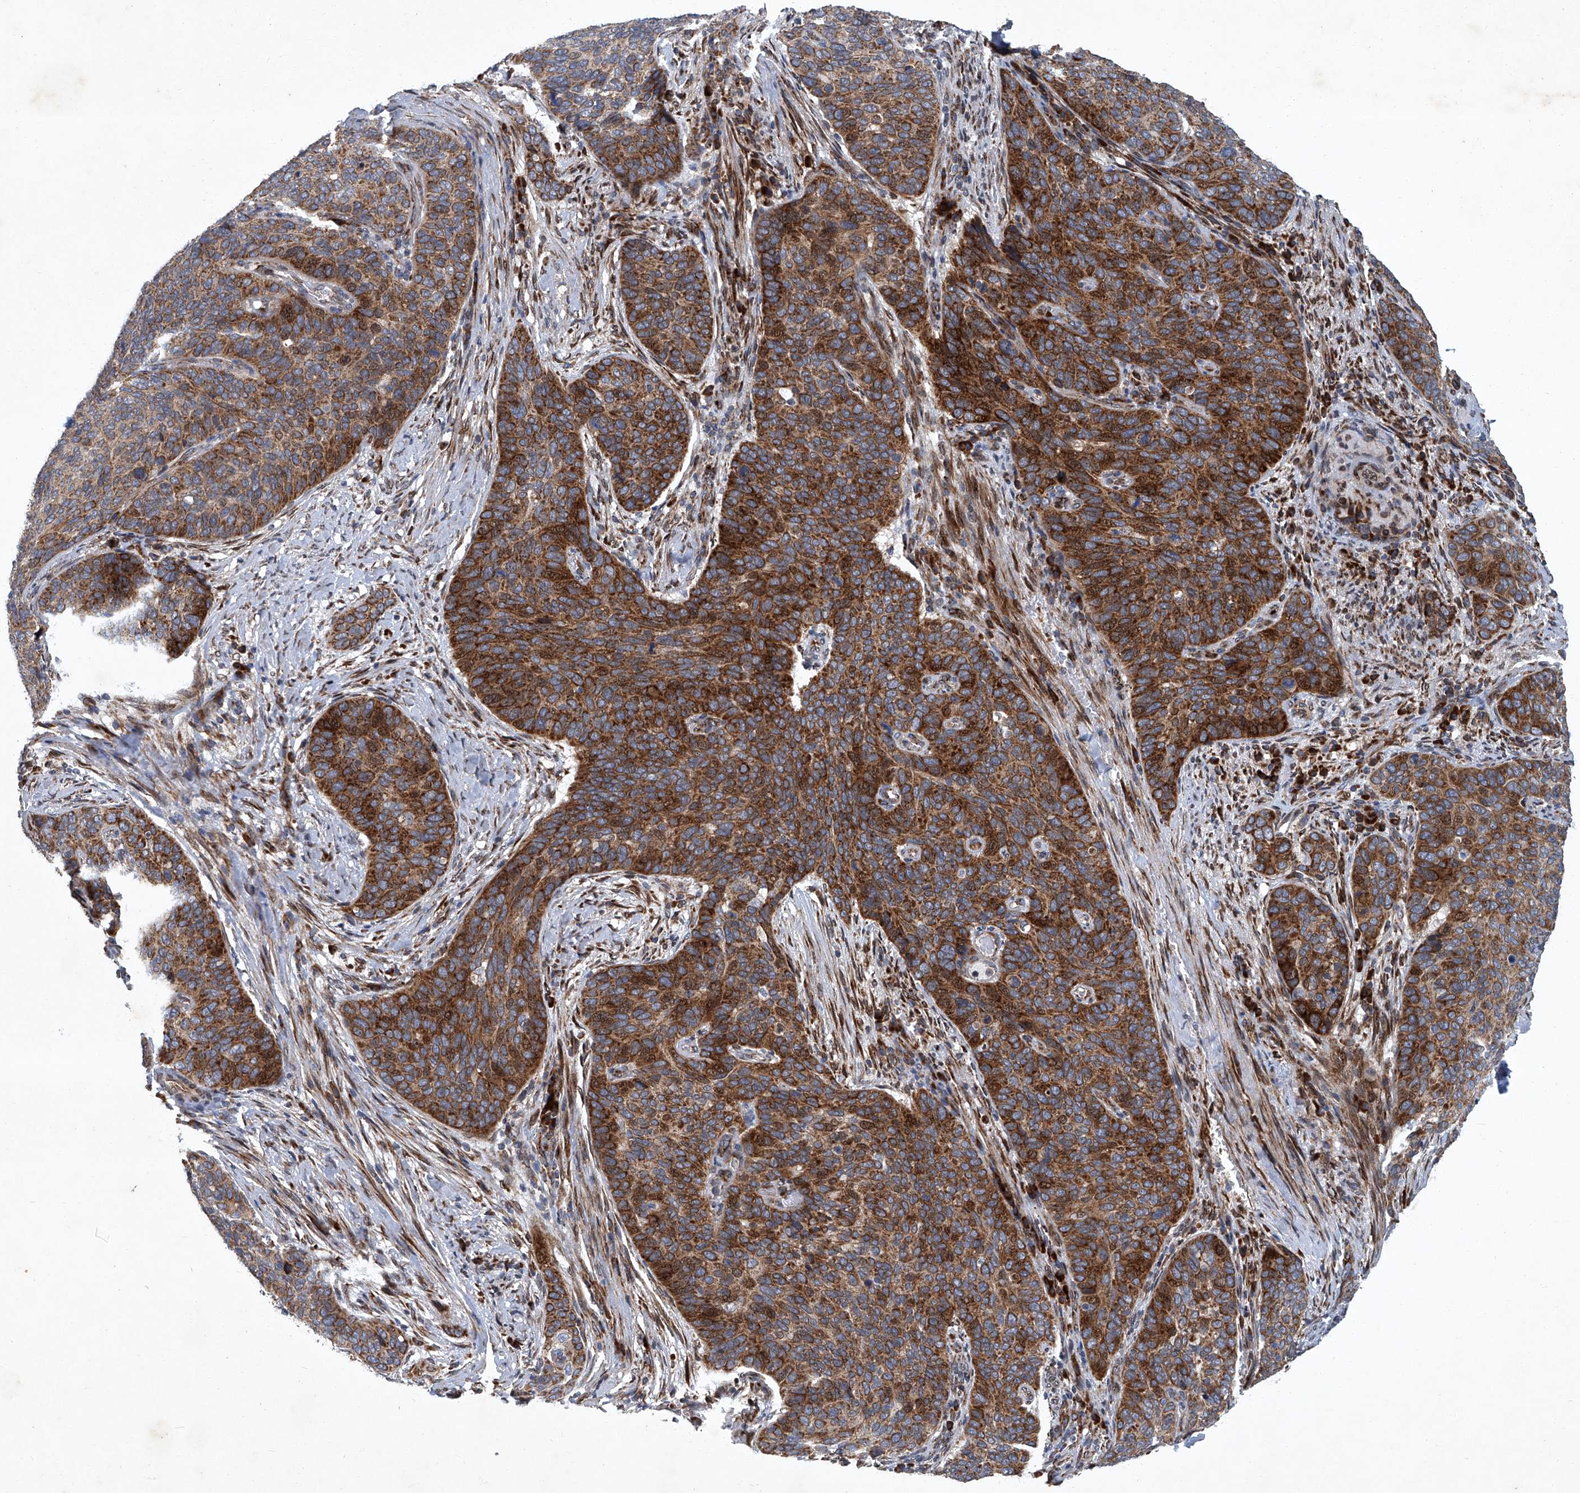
{"staining": {"intensity": "strong", "quantity": ">75%", "location": "cytoplasmic/membranous"}, "tissue": "cervical cancer", "cell_type": "Tumor cells", "image_type": "cancer", "snomed": [{"axis": "morphology", "description": "Squamous cell carcinoma, NOS"}, {"axis": "topography", "description": "Cervix"}], "caption": "Cervical cancer stained for a protein reveals strong cytoplasmic/membranous positivity in tumor cells.", "gene": "GPR132", "patient": {"sex": "female", "age": 60}}